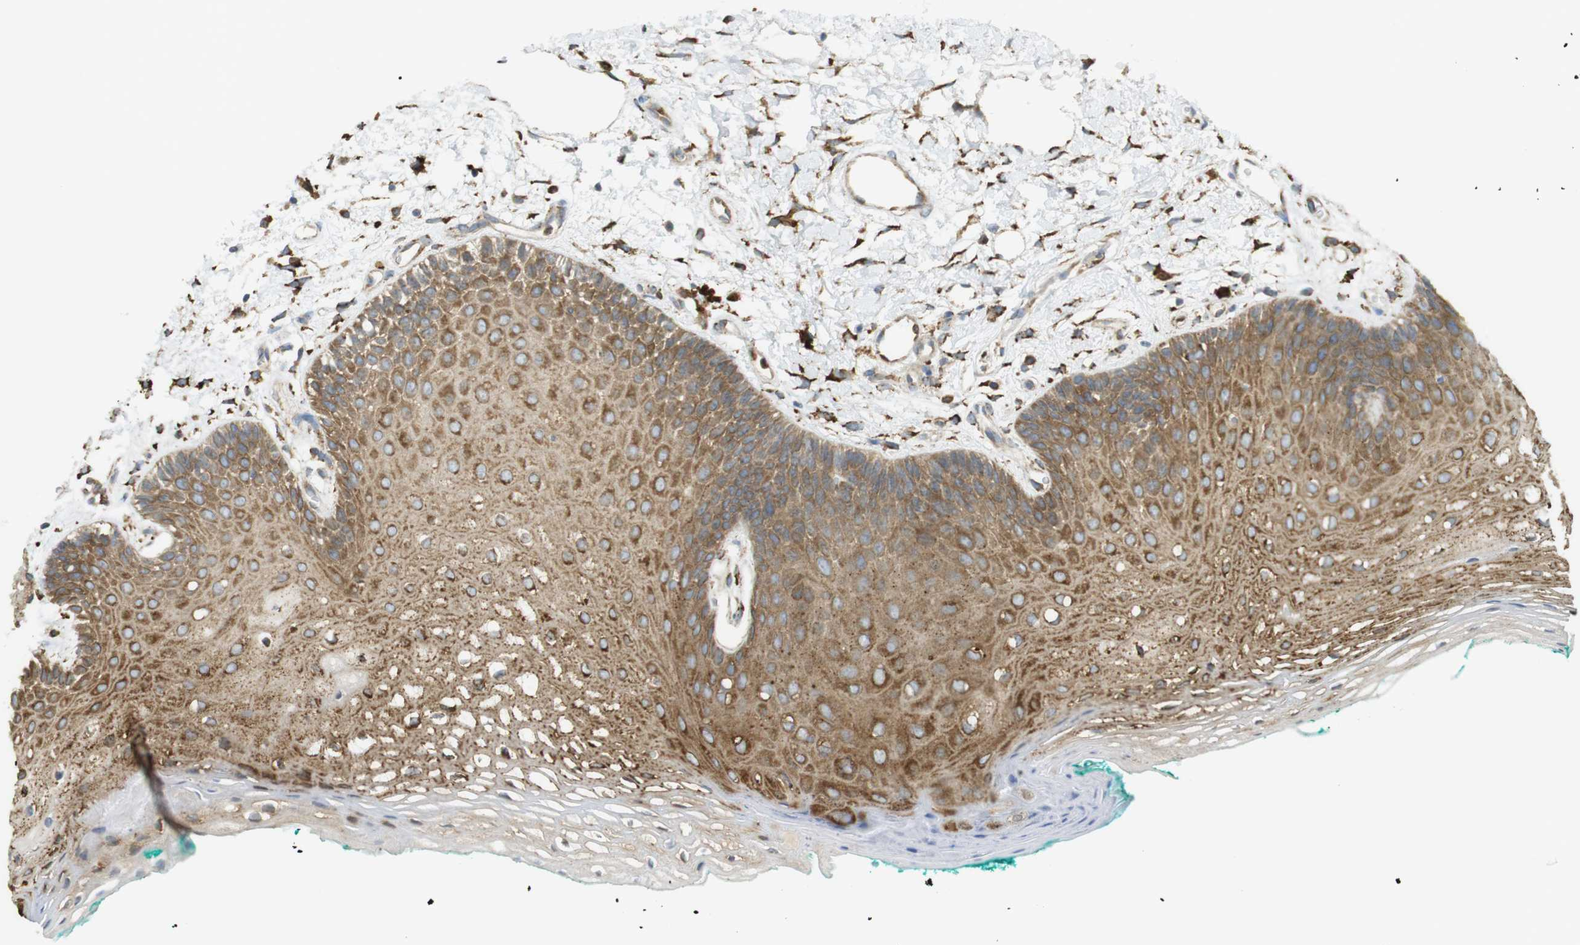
{"staining": {"intensity": "moderate", "quantity": ">75%", "location": "cytoplasmic/membranous"}, "tissue": "oral mucosa", "cell_type": "Squamous epithelial cells", "image_type": "normal", "snomed": [{"axis": "morphology", "description": "Normal tissue, NOS"}, {"axis": "topography", "description": "Skeletal muscle"}, {"axis": "topography", "description": "Oral tissue"}, {"axis": "topography", "description": "Peripheral nerve tissue"}], "caption": "DAB immunohistochemical staining of normal oral mucosa reveals moderate cytoplasmic/membranous protein staining in about >75% of squamous epithelial cells. (IHC, brightfield microscopy, high magnification).", "gene": "MBOAT2", "patient": {"sex": "female", "age": 84}}